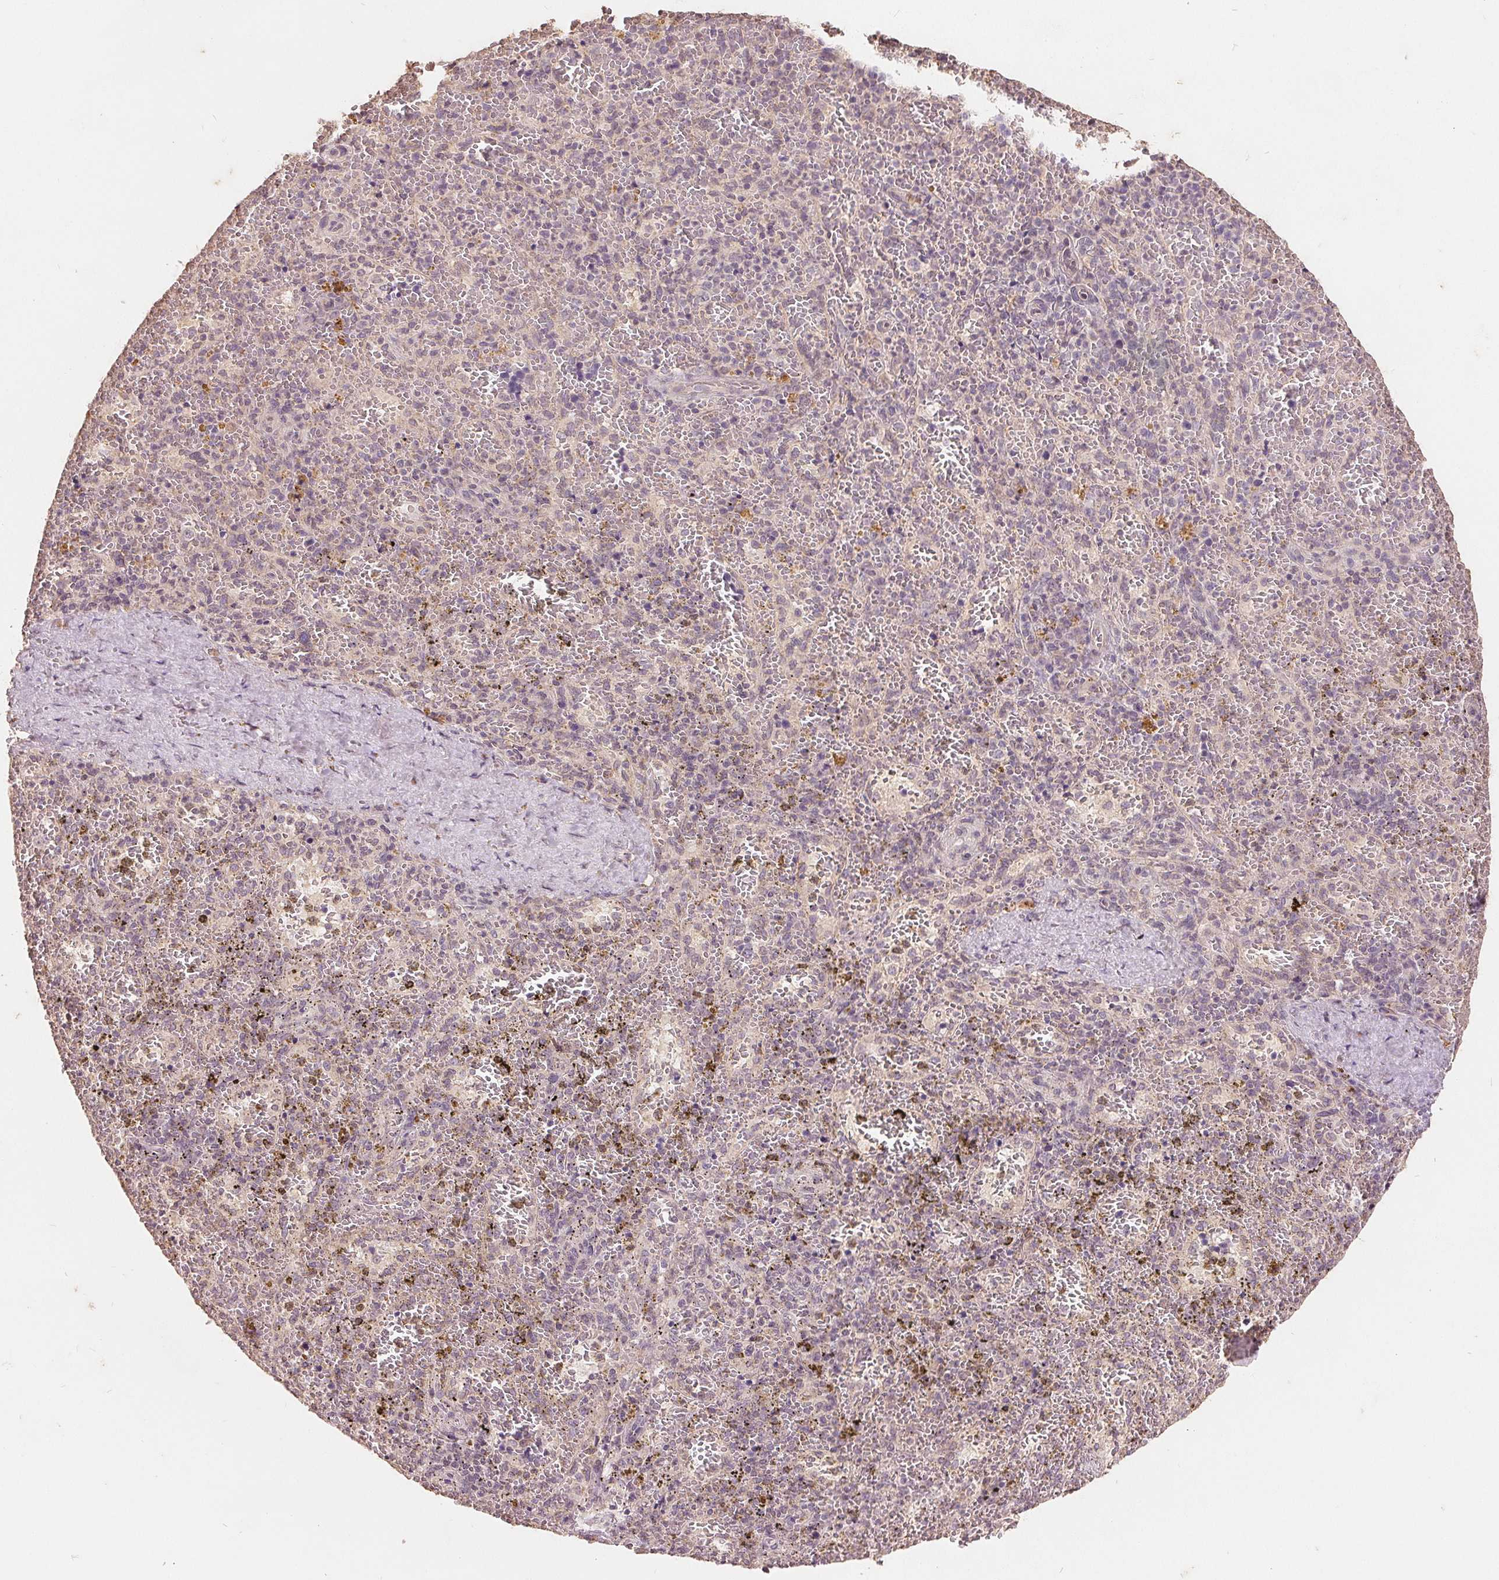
{"staining": {"intensity": "weak", "quantity": "<25%", "location": "cytoplasmic/membranous"}, "tissue": "spleen", "cell_type": "Cells in red pulp", "image_type": "normal", "snomed": [{"axis": "morphology", "description": "Normal tissue, NOS"}, {"axis": "topography", "description": "Spleen"}], "caption": "Cells in red pulp show no significant protein expression in unremarkable spleen. Brightfield microscopy of immunohistochemistry (IHC) stained with DAB (brown) and hematoxylin (blue), captured at high magnification.", "gene": "CDIPT", "patient": {"sex": "female", "age": 50}}